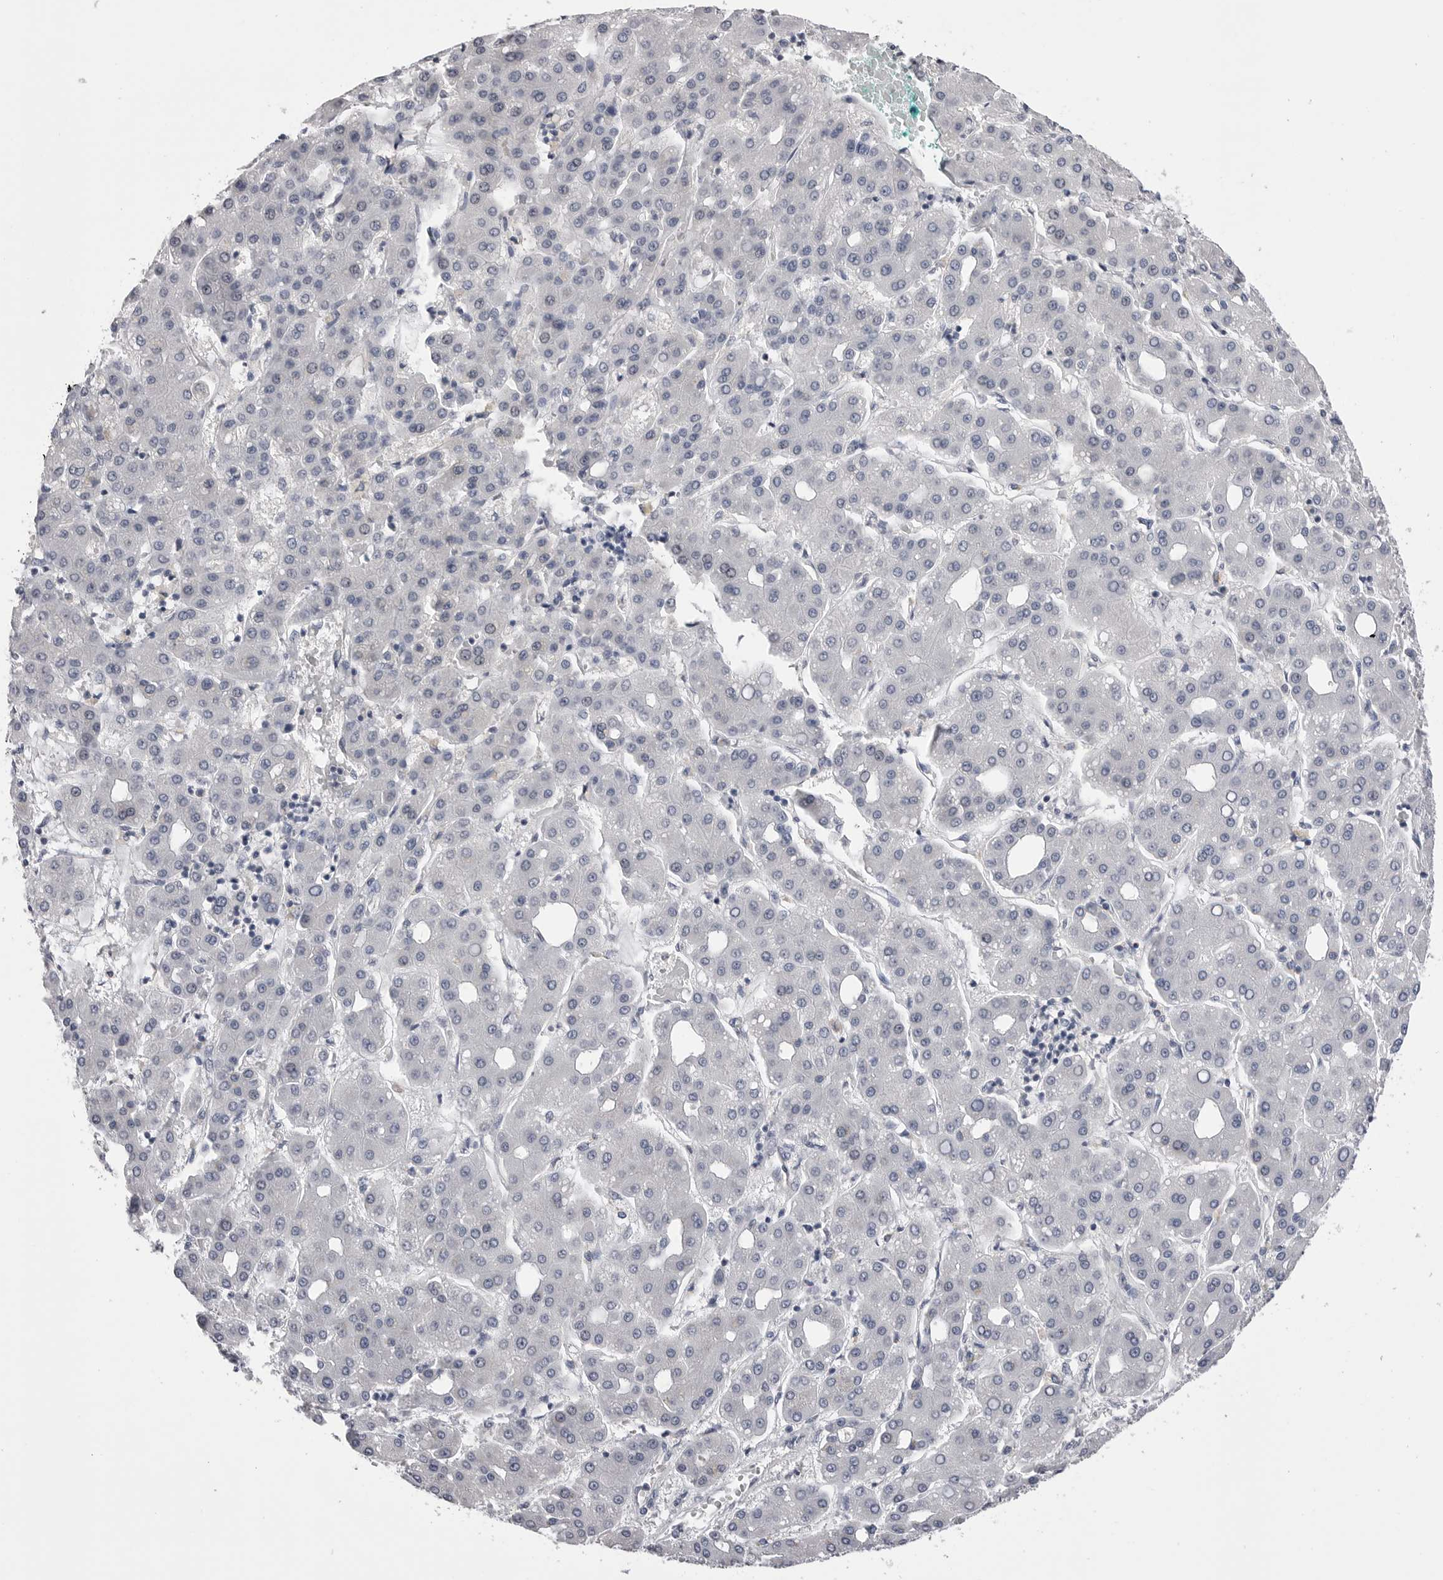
{"staining": {"intensity": "negative", "quantity": "none", "location": "none"}, "tissue": "liver cancer", "cell_type": "Tumor cells", "image_type": "cancer", "snomed": [{"axis": "morphology", "description": "Carcinoma, Hepatocellular, NOS"}, {"axis": "topography", "description": "Liver"}], "caption": "The histopathology image reveals no significant expression in tumor cells of hepatocellular carcinoma (liver).", "gene": "DLGAP3", "patient": {"sex": "male", "age": 65}}